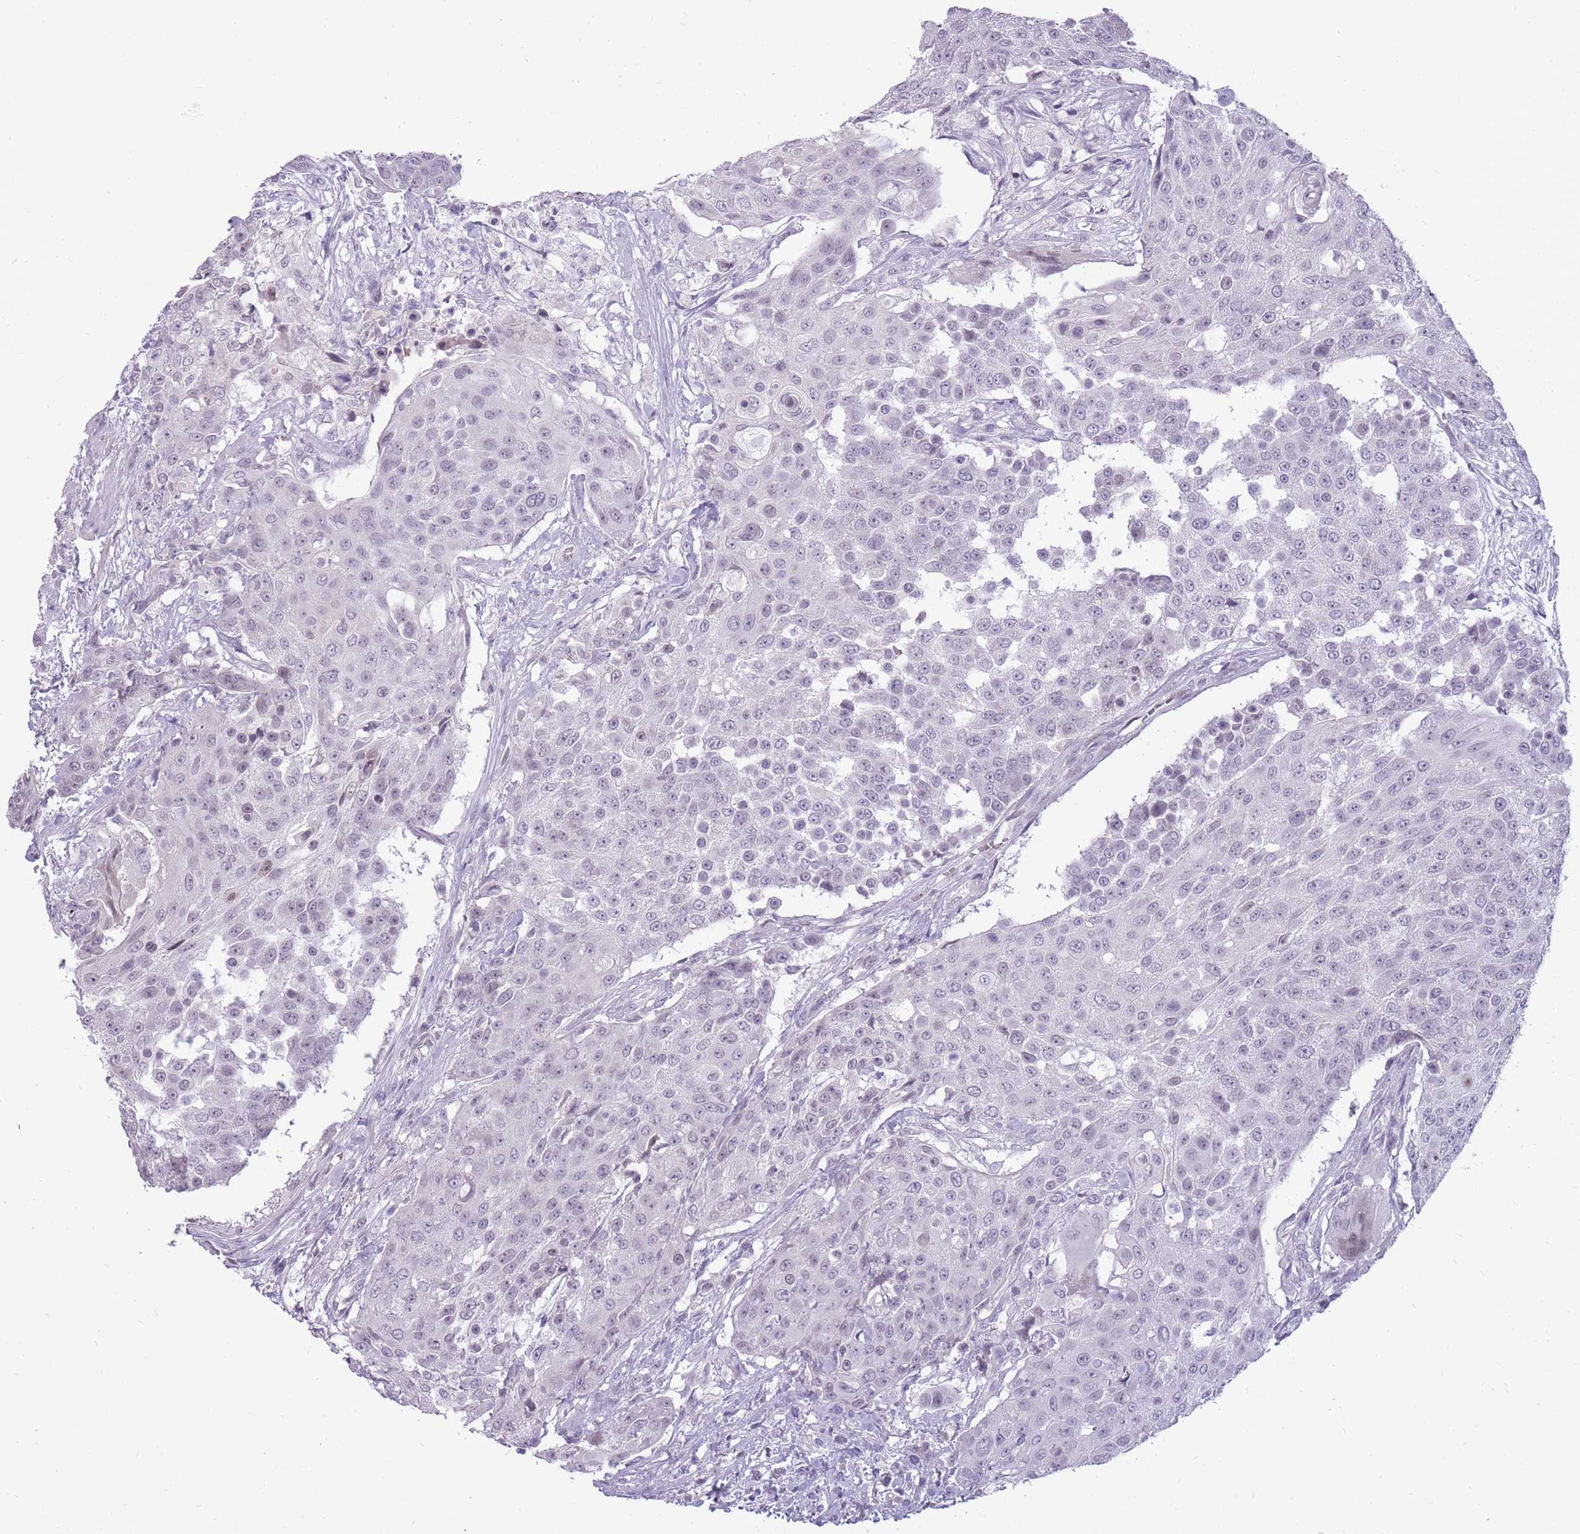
{"staining": {"intensity": "weak", "quantity": "<25%", "location": "nuclear"}, "tissue": "urothelial cancer", "cell_type": "Tumor cells", "image_type": "cancer", "snomed": [{"axis": "morphology", "description": "Urothelial carcinoma, High grade"}, {"axis": "topography", "description": "Urinary bladder"}], "caption": "An image of human urothelial carcinoma (high-grade) is negative for staining in tumor cells.", "gene": "POMZP3", "patient": {"sex": "female", "age": 63}}